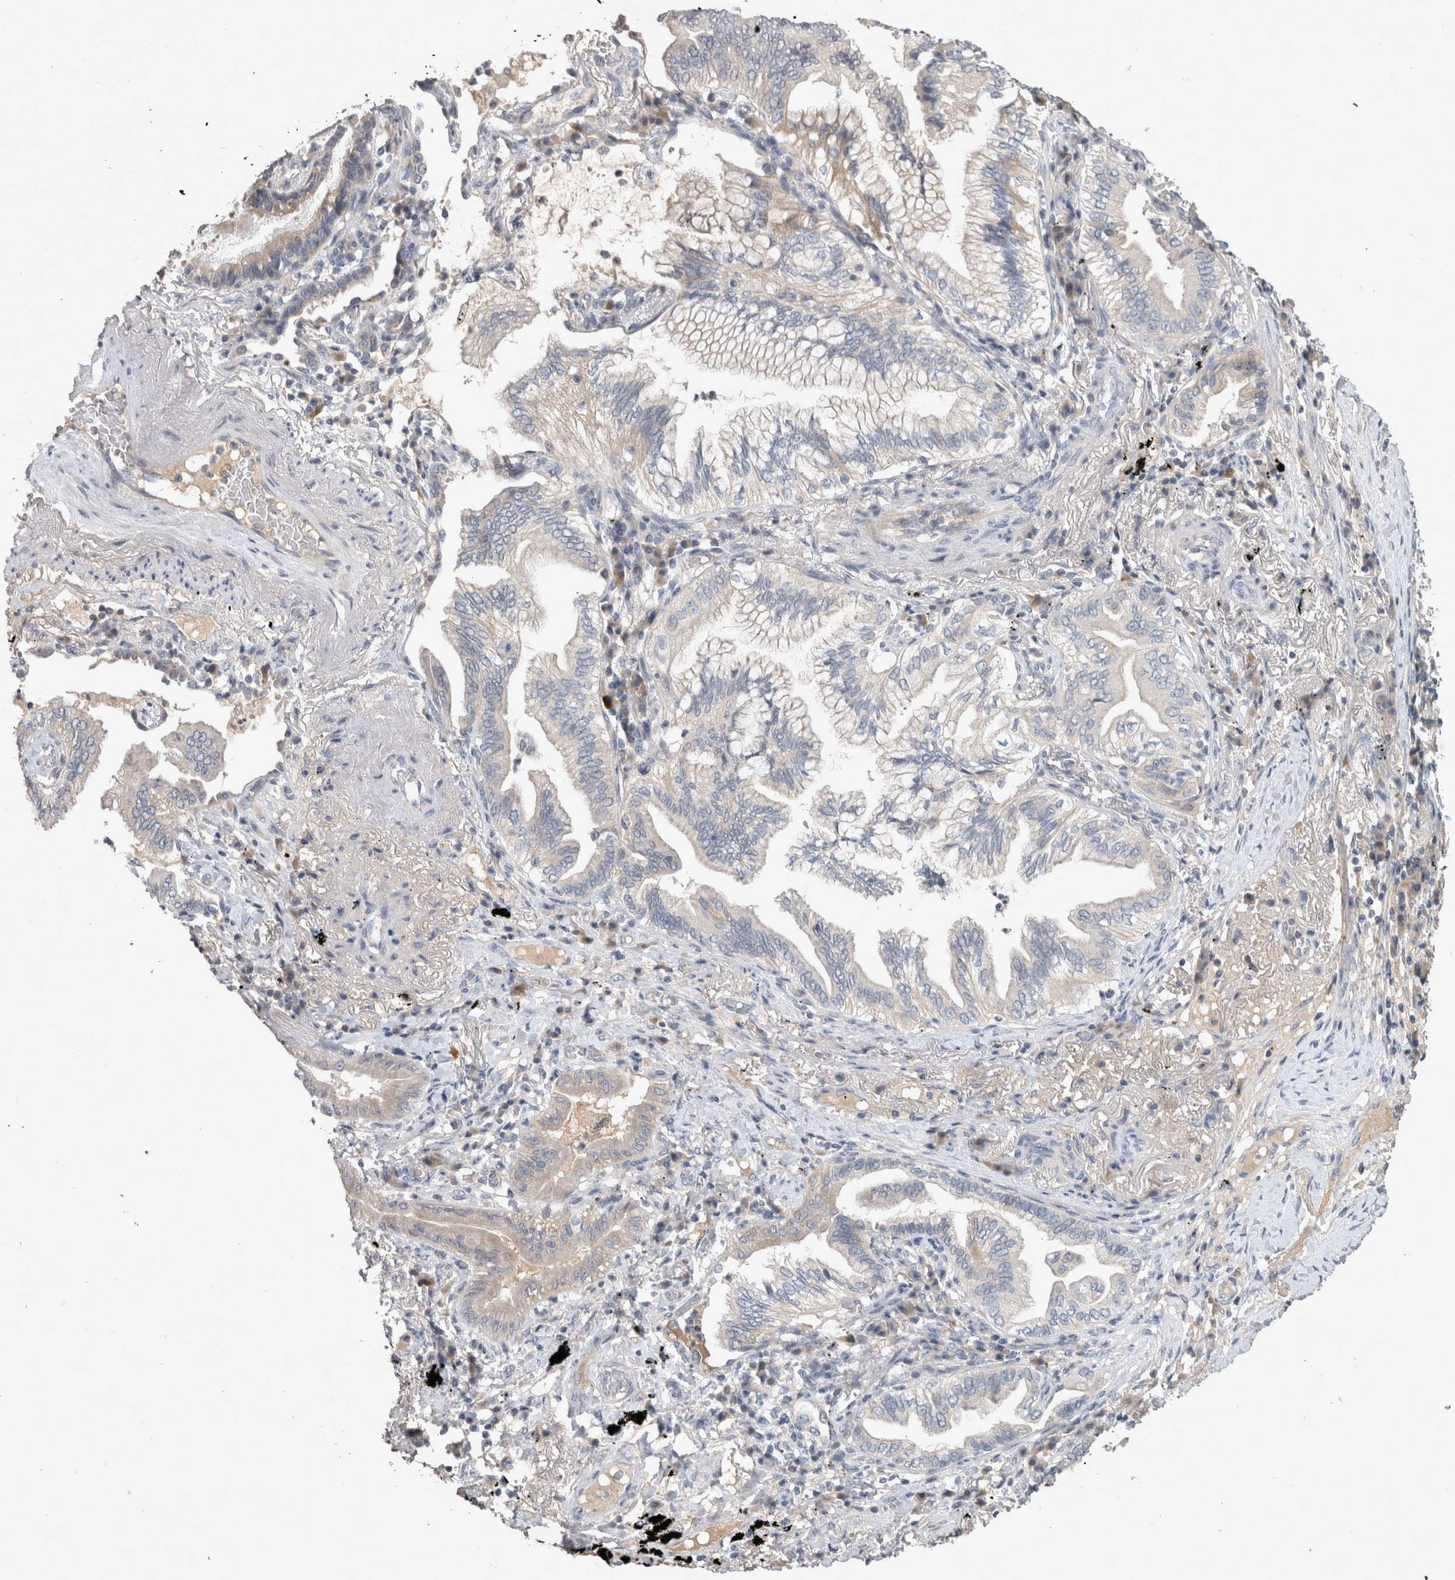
{"staining": {"intensity": "weak", "quantity": "<25%", "location": "cytoplasmic/membranous"}, "tissue": "lung cancer", "cell_type": "Tumor cells", "image_type": "cancer", "snomed": [{"axis": "morphology", "description": "Adenocarcinoma, NOS"}, {"axis": "topography", "description": "Lung"}], "caption": "This histopathology image is of lung adenocarcinoma stained with immunohistochemistry to label a protein in brown with the nuclei are counter-stained blue. There is no positivity in tumor cells.", "gene": "SLC22A11", "patient": {"sex": "female", "age": 70}}